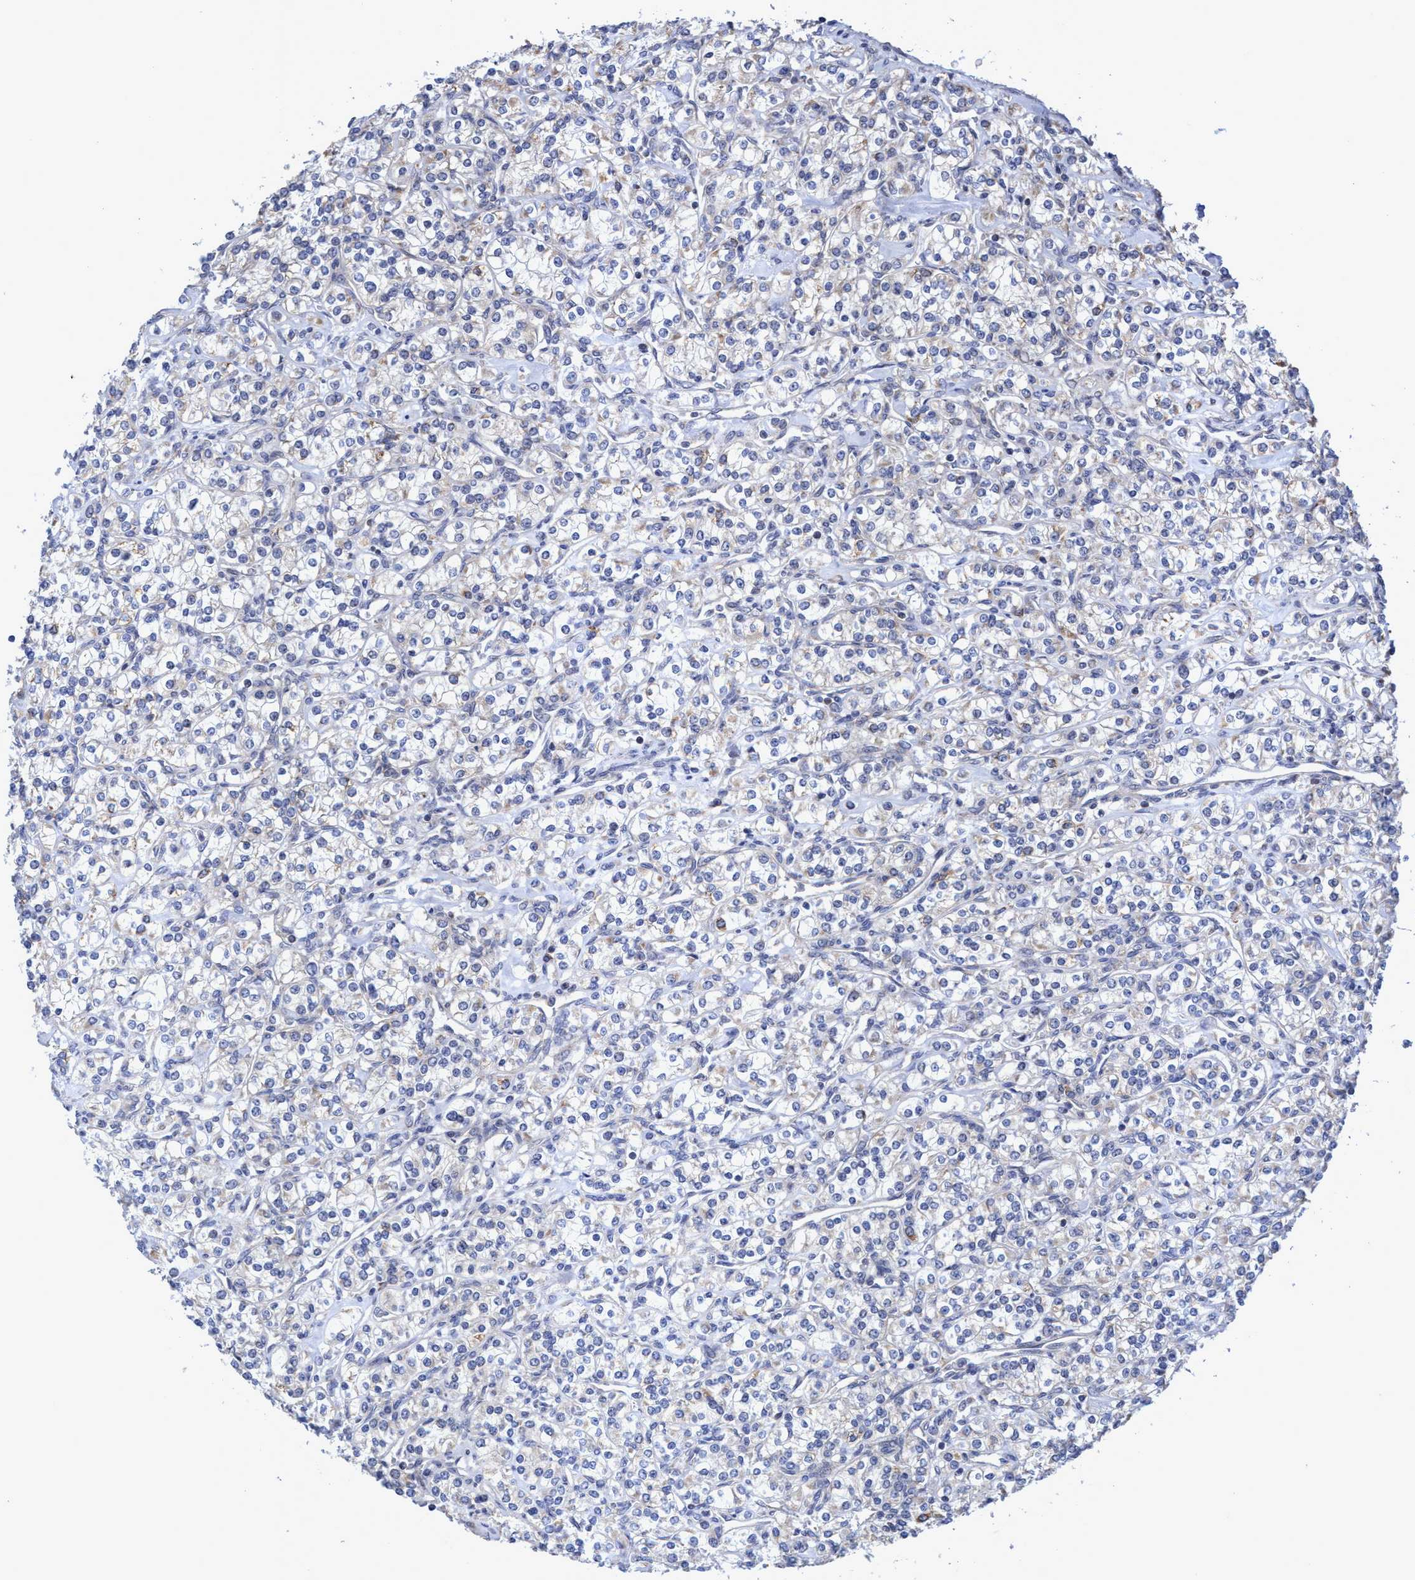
{"staining": {"intensity": "negative", "quantity": "none", "location": "none"}, "tissue": "renal cancer", "cell_type": "Tumor cells", "image_type": "cancer", "snomed": [{"axis": "morphology", "description": "Adenocarcinoma, NOS"}, {"axis": "topography", "description": "Kidney"}], "caption": "Tumor cells show no significant expression in renal cancer.", "gene": "NAT16", "patient": {"sex": "male", "age": 77}}